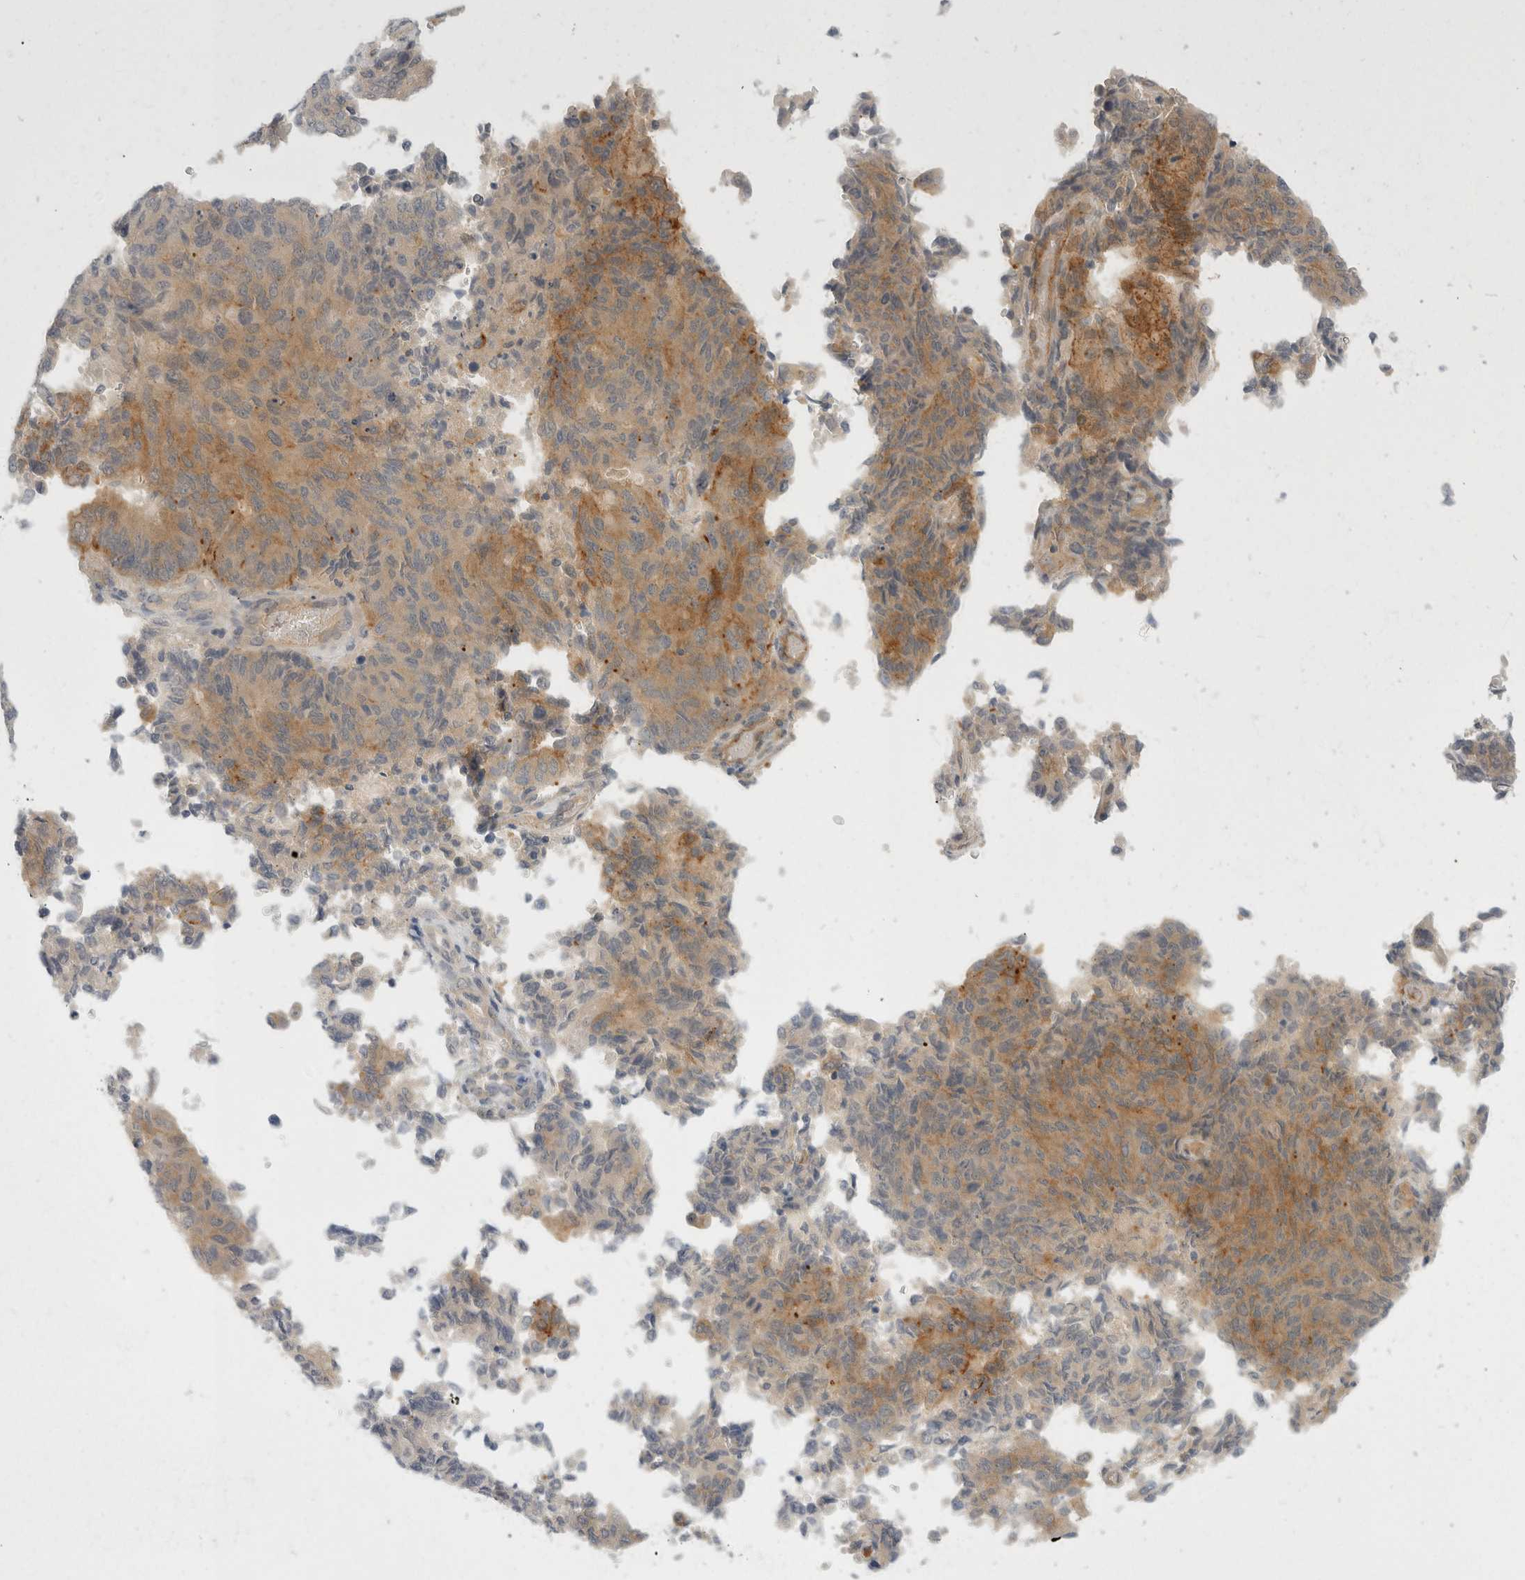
{"staining": {"intensity": "moderate", "quantity": "<25%", "location": "cytoplasmic/membranous"}, "tissue": "endometrial cancer", "cell_type": "Tumor cells", "image_type": "cancer", "snomed": [{"axis": "morphology", "description": "Adenocarcinoma, NOS"}, {"axis": "topography", "description": "Endometrium"}], "caption": "Moderate cytoplasmic/membranous protein staining is appreciated in about <25% of tumor cells in adenocarcinoma (endometrial).", "gene": "TOM1L2", "patient": {"sex": "female", "age": 80}}